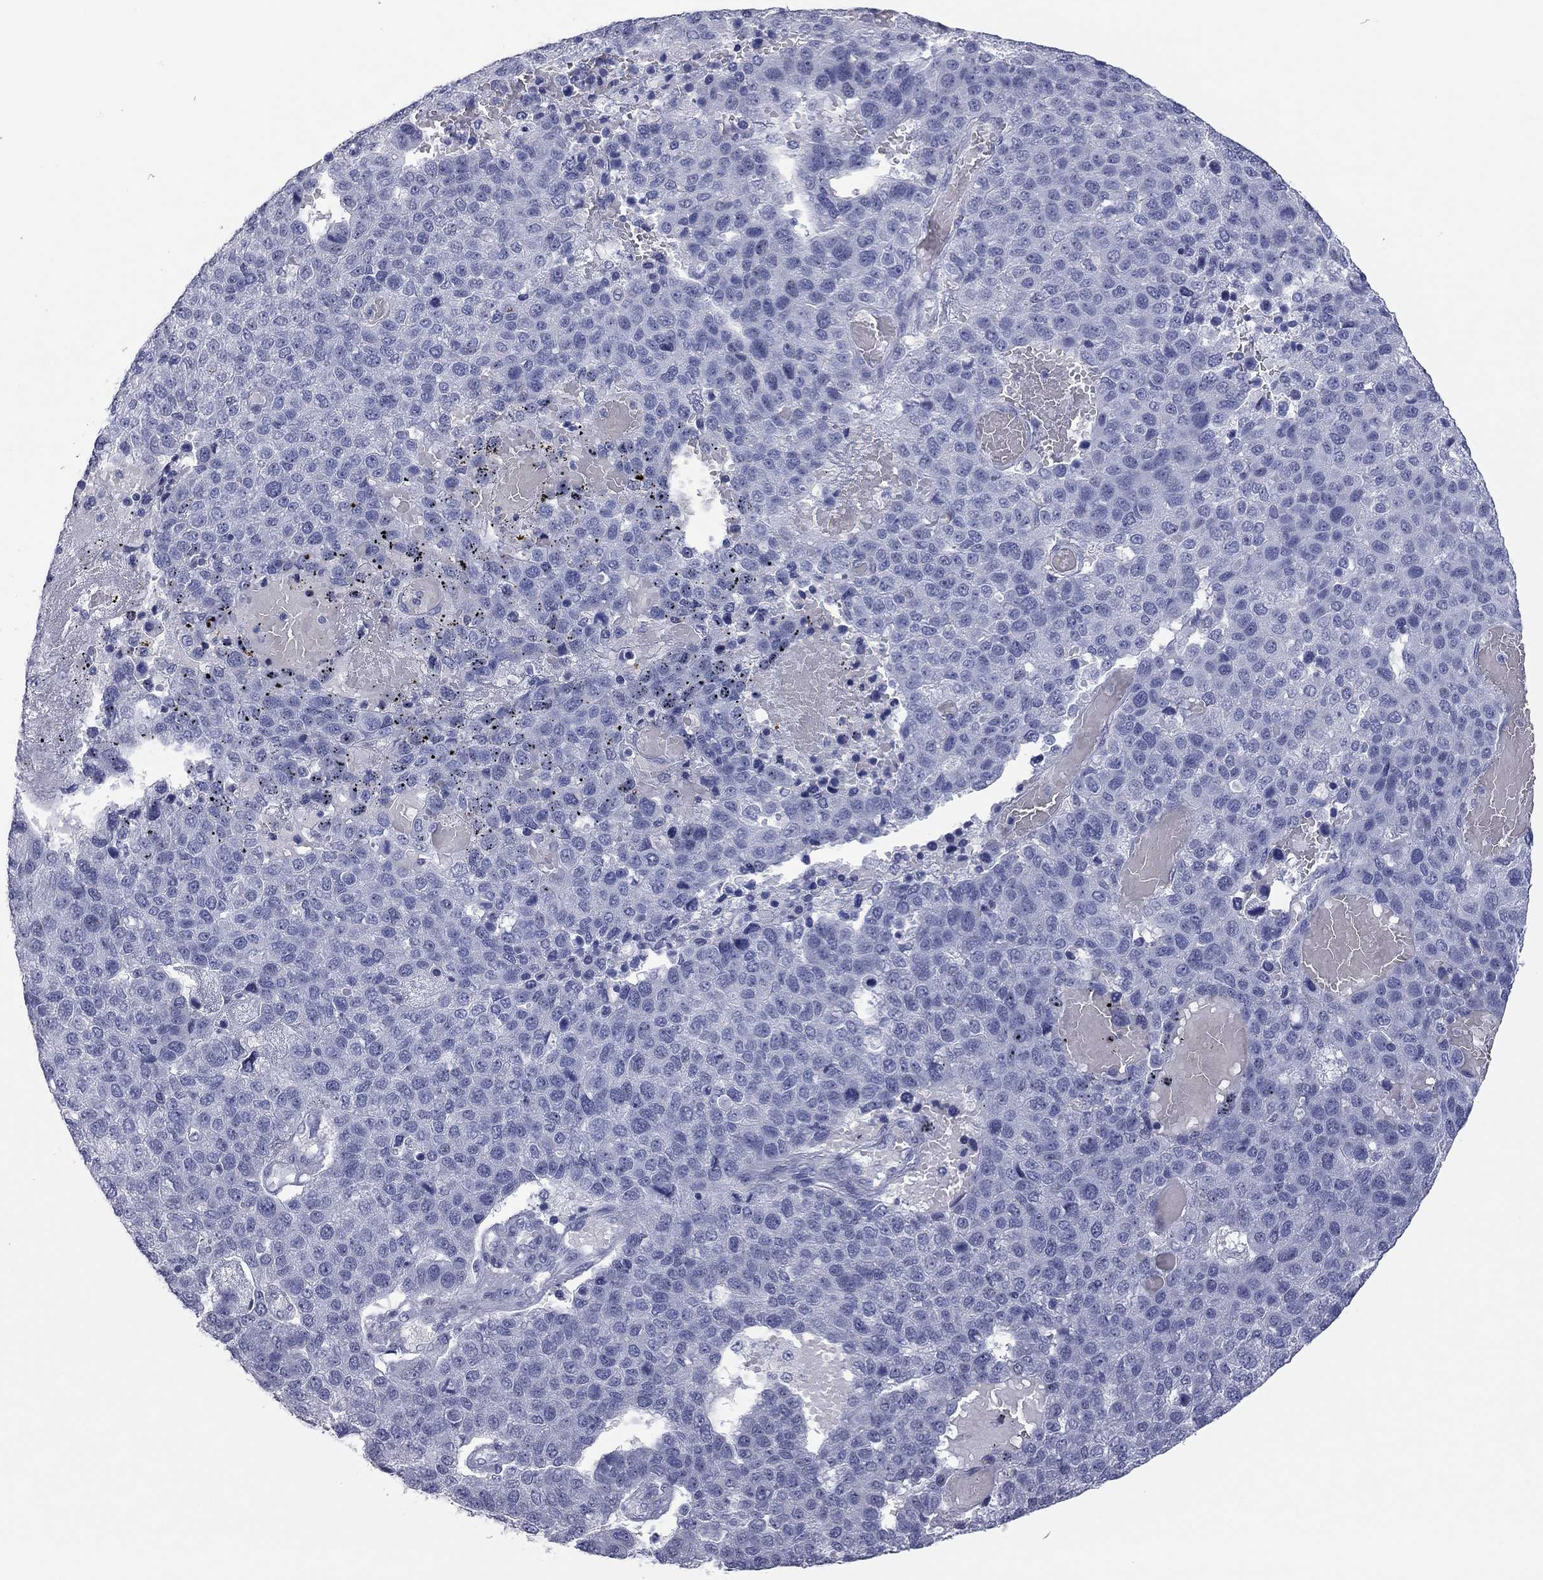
{"staining": {"intensity": "negative", "quantity": "none", "location": "none"}, "tissue": "pancreatic cancer", "cell_type": "Tumor cells", "image_type": "cancer", "snomed": [{"axis": "morphology", "description": "Adenocarcinoma, NOS"}, {"axis": "topography", "description": "Pancreas"}], "caption": "There is no significant positivity in tumor cells of pancreatic cancer.", "gene": "AK8", "patient": {"sex": "female", "age": 61}}